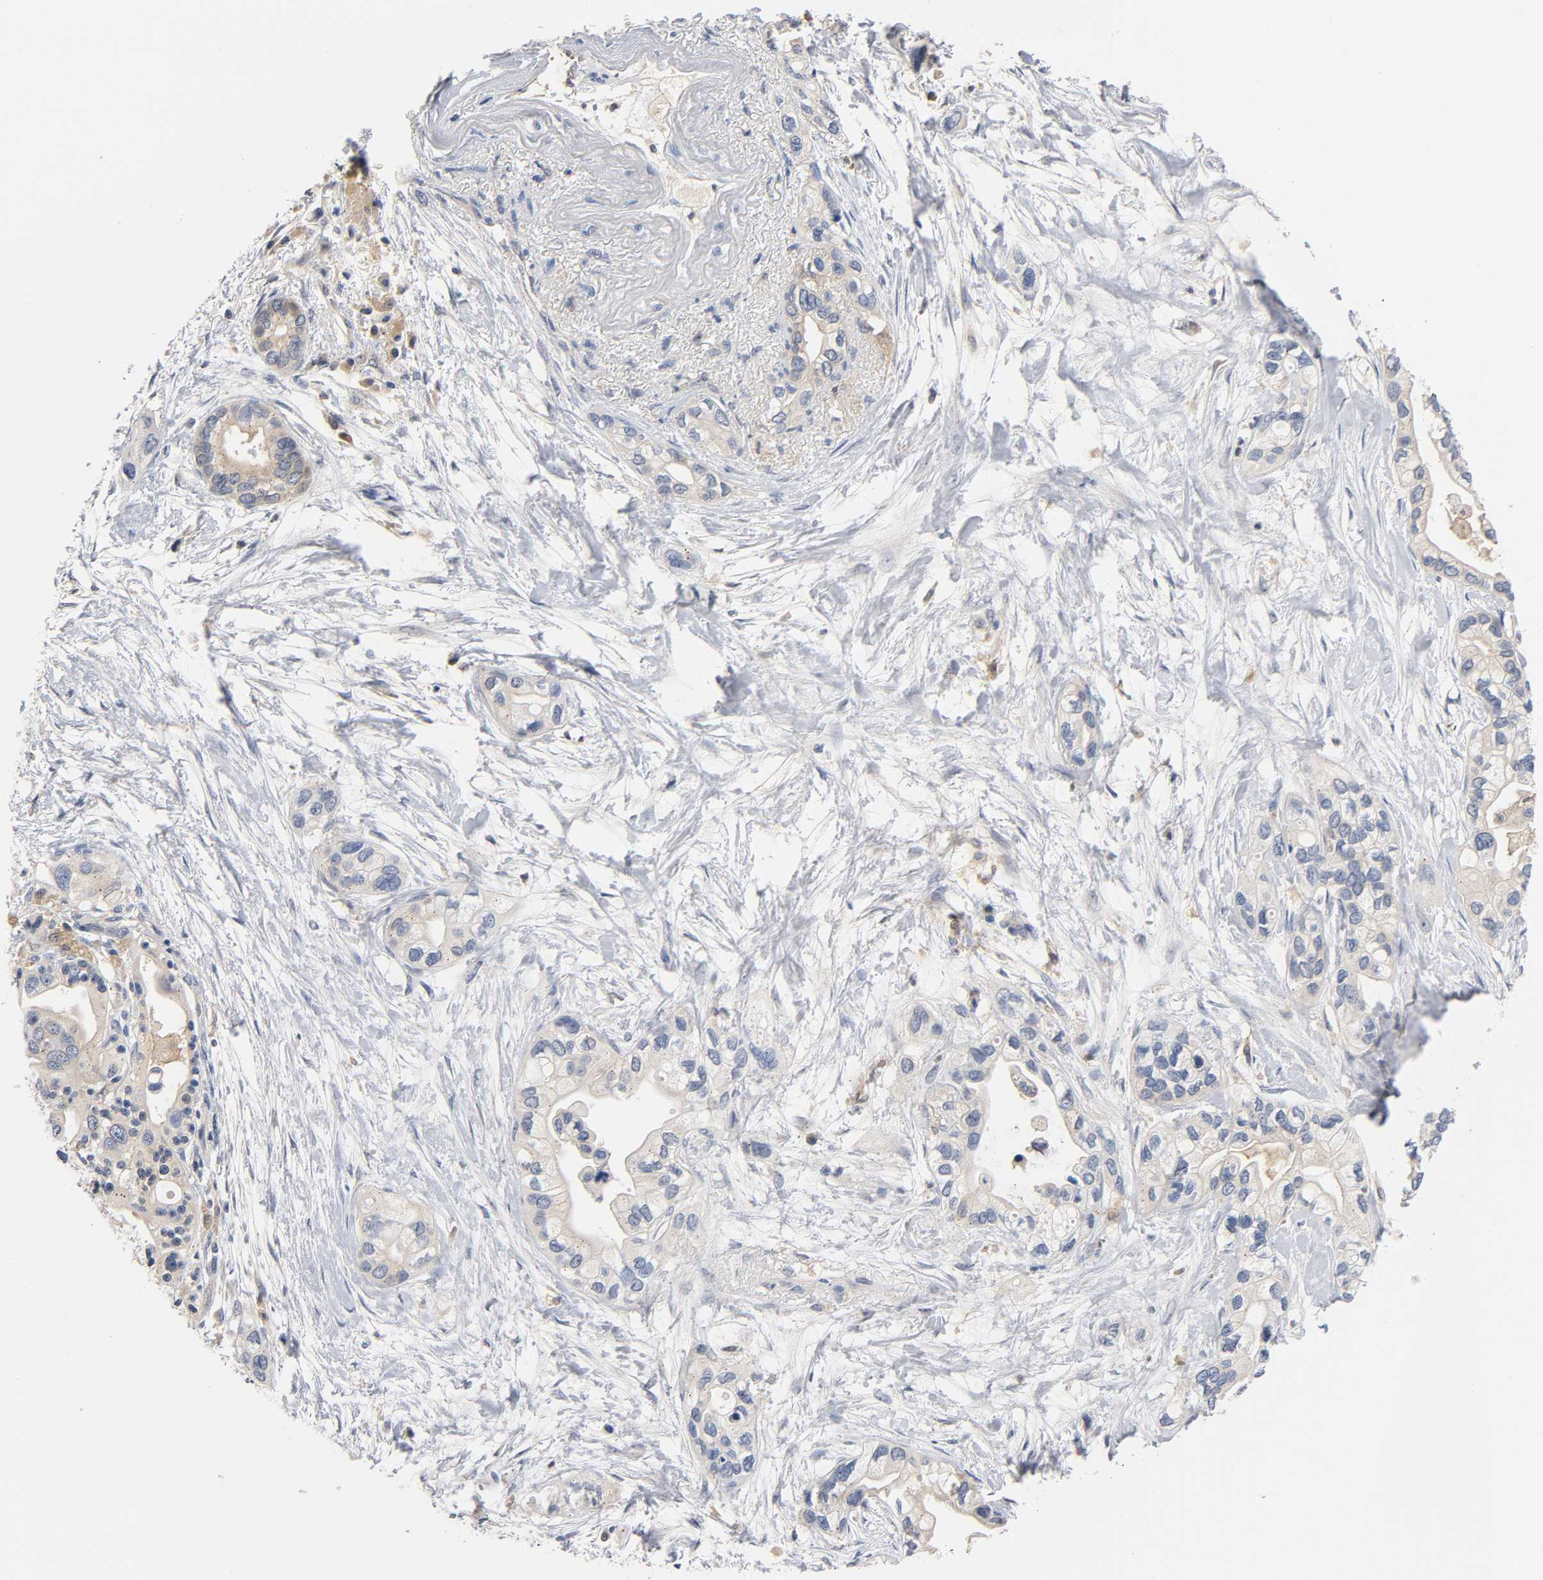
{"staining": {"intensity": "weak", "quantity": ">75%", "location": "cytoplasmic/membranous"}, "tissue": "pancreatic cancer", "cell_type": "Tumor cells", "image_type": "cancer", "snomed": [{"axis": "morphology", "description": "Adenocarcinoma, NOS"}, {"axis": "topography", "description": "Pancreas"}], "caption": "Protein expression analysis of human pancreatic cancer reveals weak cytoplasmic/membranous positivity in approximately >75% of tumor cells. (Stains: DAB in brown, nuclei in blue, Microscopy: brightfield microscopy at high magnification).", "gene": "FYN", "patient": {"sex": "female", "age": 77}}